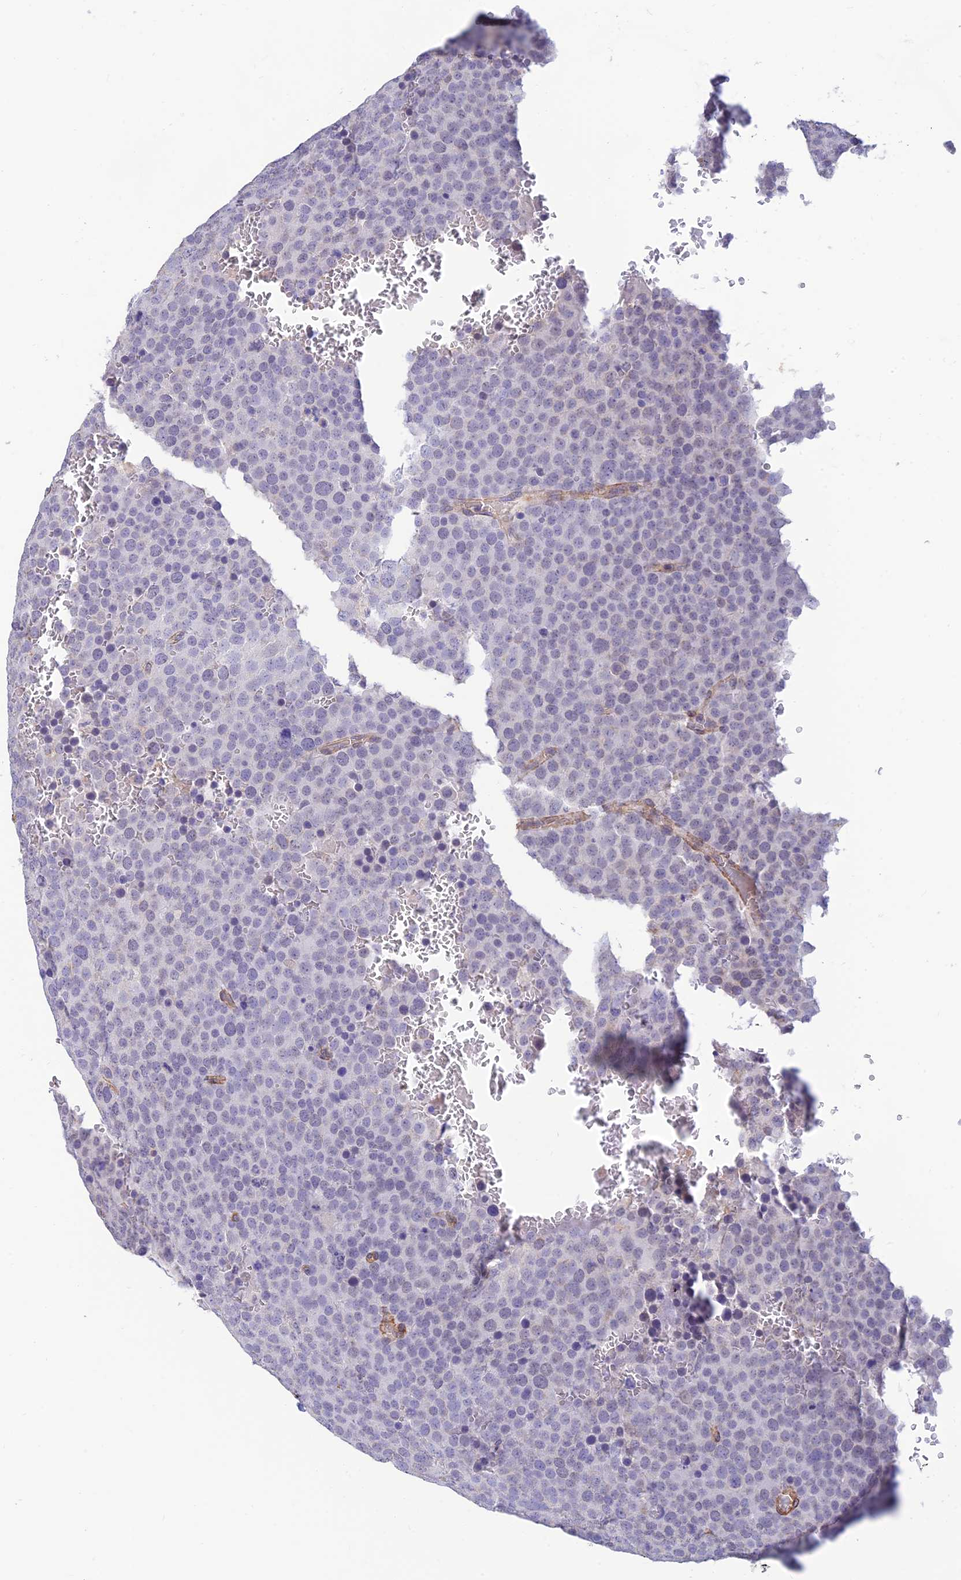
{"staining": {"intensity": "negative", "quantity": "none", "location": "none"}, "tissue": "testis cancer", "cell_type": "Tumor cells", "image_type": "cancer", "snomed": [{"axis": "morphology", "description": "Seminoma, NOS"}, {"axis": "topography", "description": "Testis"}], "caption": "Protein analysis of testis cancer (seminoma) displays no significant positivity in tumor cells.", "gene": "ALDH1L2", "patient": {"sex": "male", "age": 71}}